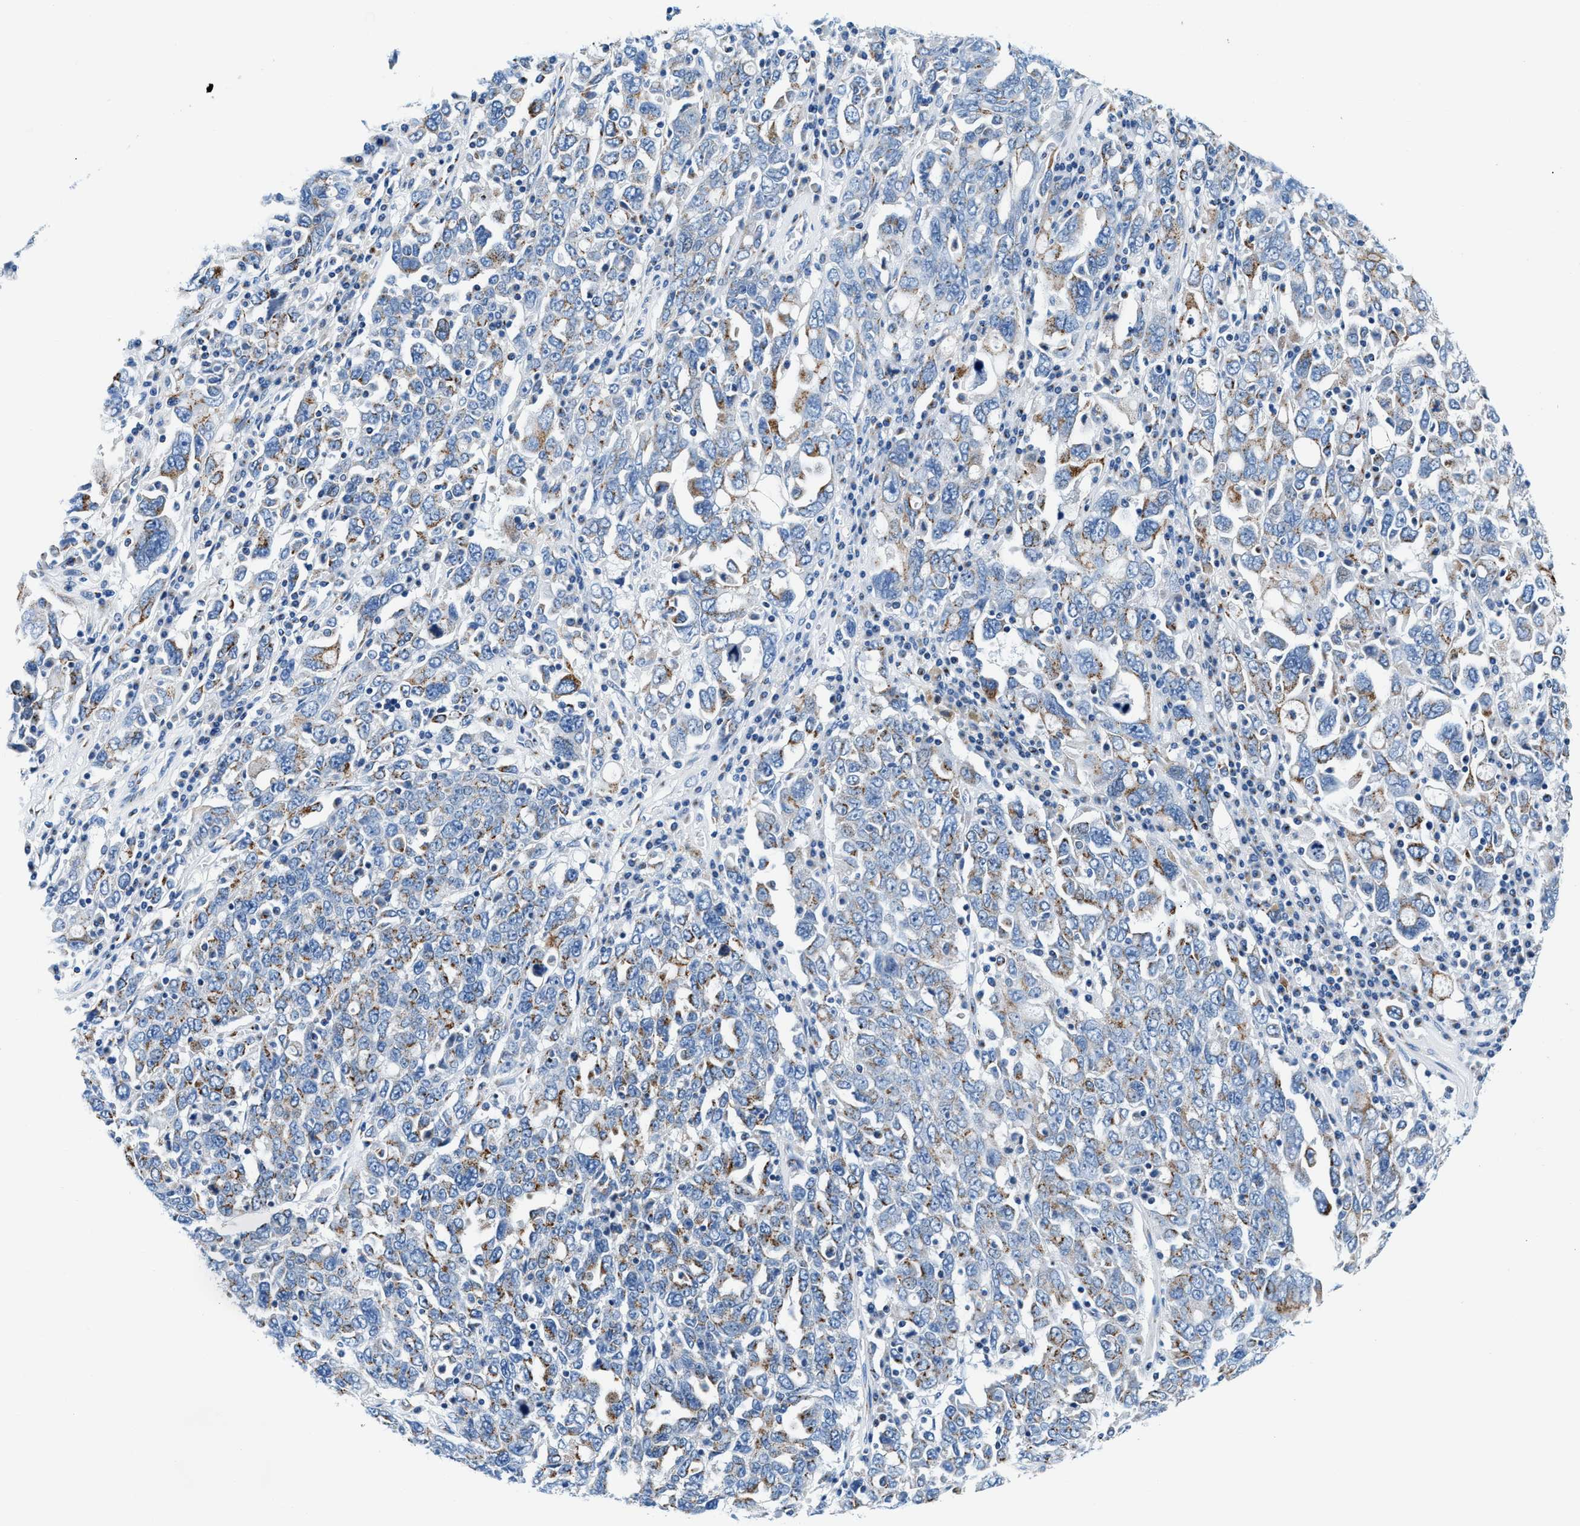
{"staining": {"intensity": "moderate", "quantity": "<25%", "location": "cytoplasmic/membranous"}, "tissue": "ovarian cancer", "cell_type": "Tumor cells", "image_type": "cancer", "snomed": [{"axis": "morphology", "description": "Carcinoma, endometroid"}, {"axis": "topography", "description": "Ovary"}], "caption": "The immunohistochemical stain labels moderate cytoplasmic/membranous positivity in tumor cells of ovarian endometroid carcinoma tissue. The protein of interest is shown in brown color, while the nuclei are stained blue.", "gene": "VPS53", "patient": {"sex": "female", "age": 62}}